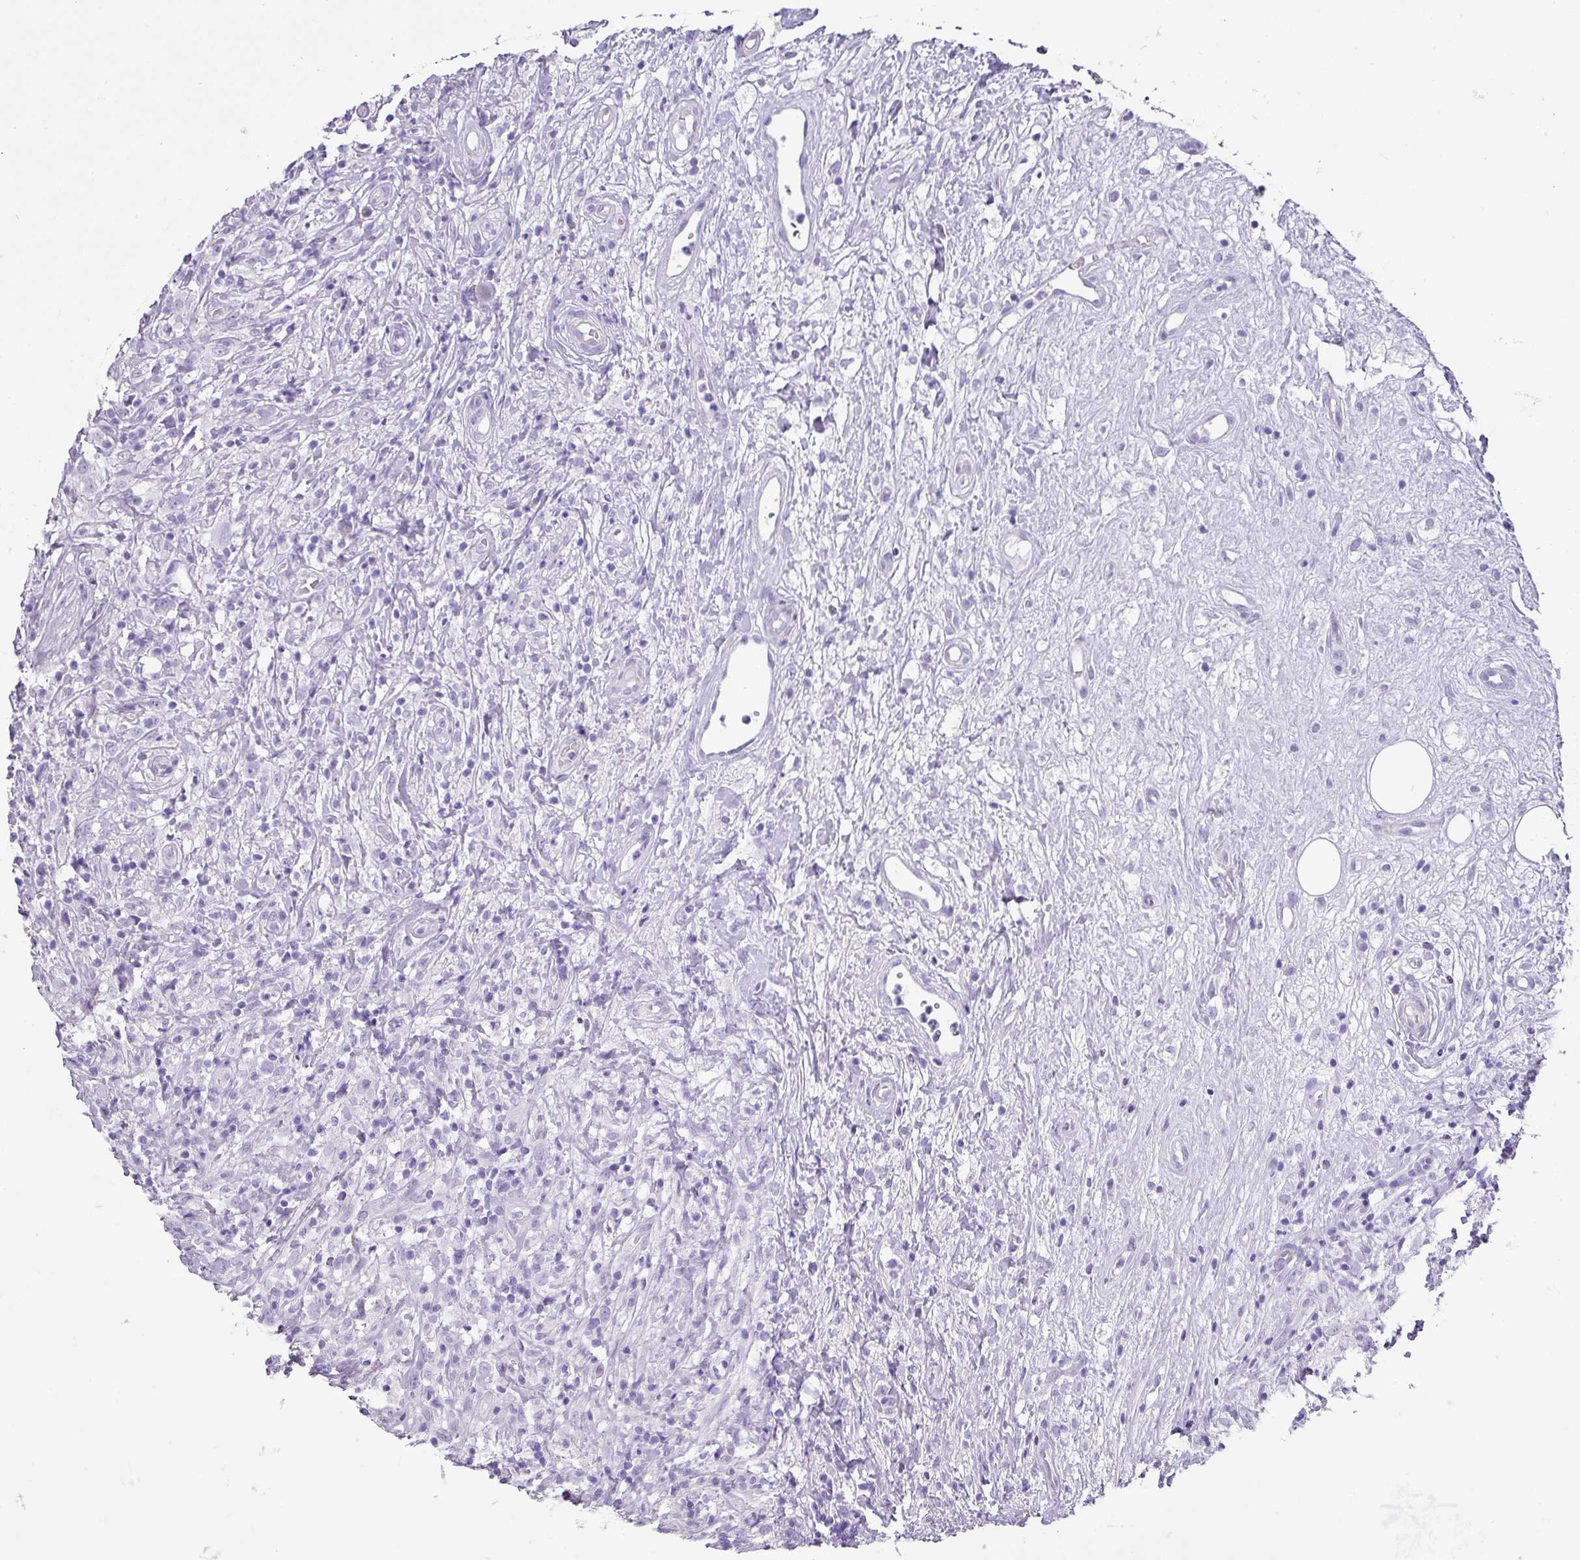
{"staining": {"intensity": "negative", "quantity": "none", "location": "none"}, "tissue": "lymphoma", "cell_type": "Tumor cells", "image_type": "cancer", "snomed": [{"axis": "morphology", "description": "Hodgkin's disease, NOS"}, {"axis": "topography", "description": "No Tissue"}], "caption": "This photomicrograph is of Hodgkin's disease stained with IHC to label a protein in brown with the nuclei are counter-stained blue. There is no staining in tumor cells.", "gene": "GLI4", "patient": {"sex": "female", "age": 21}}